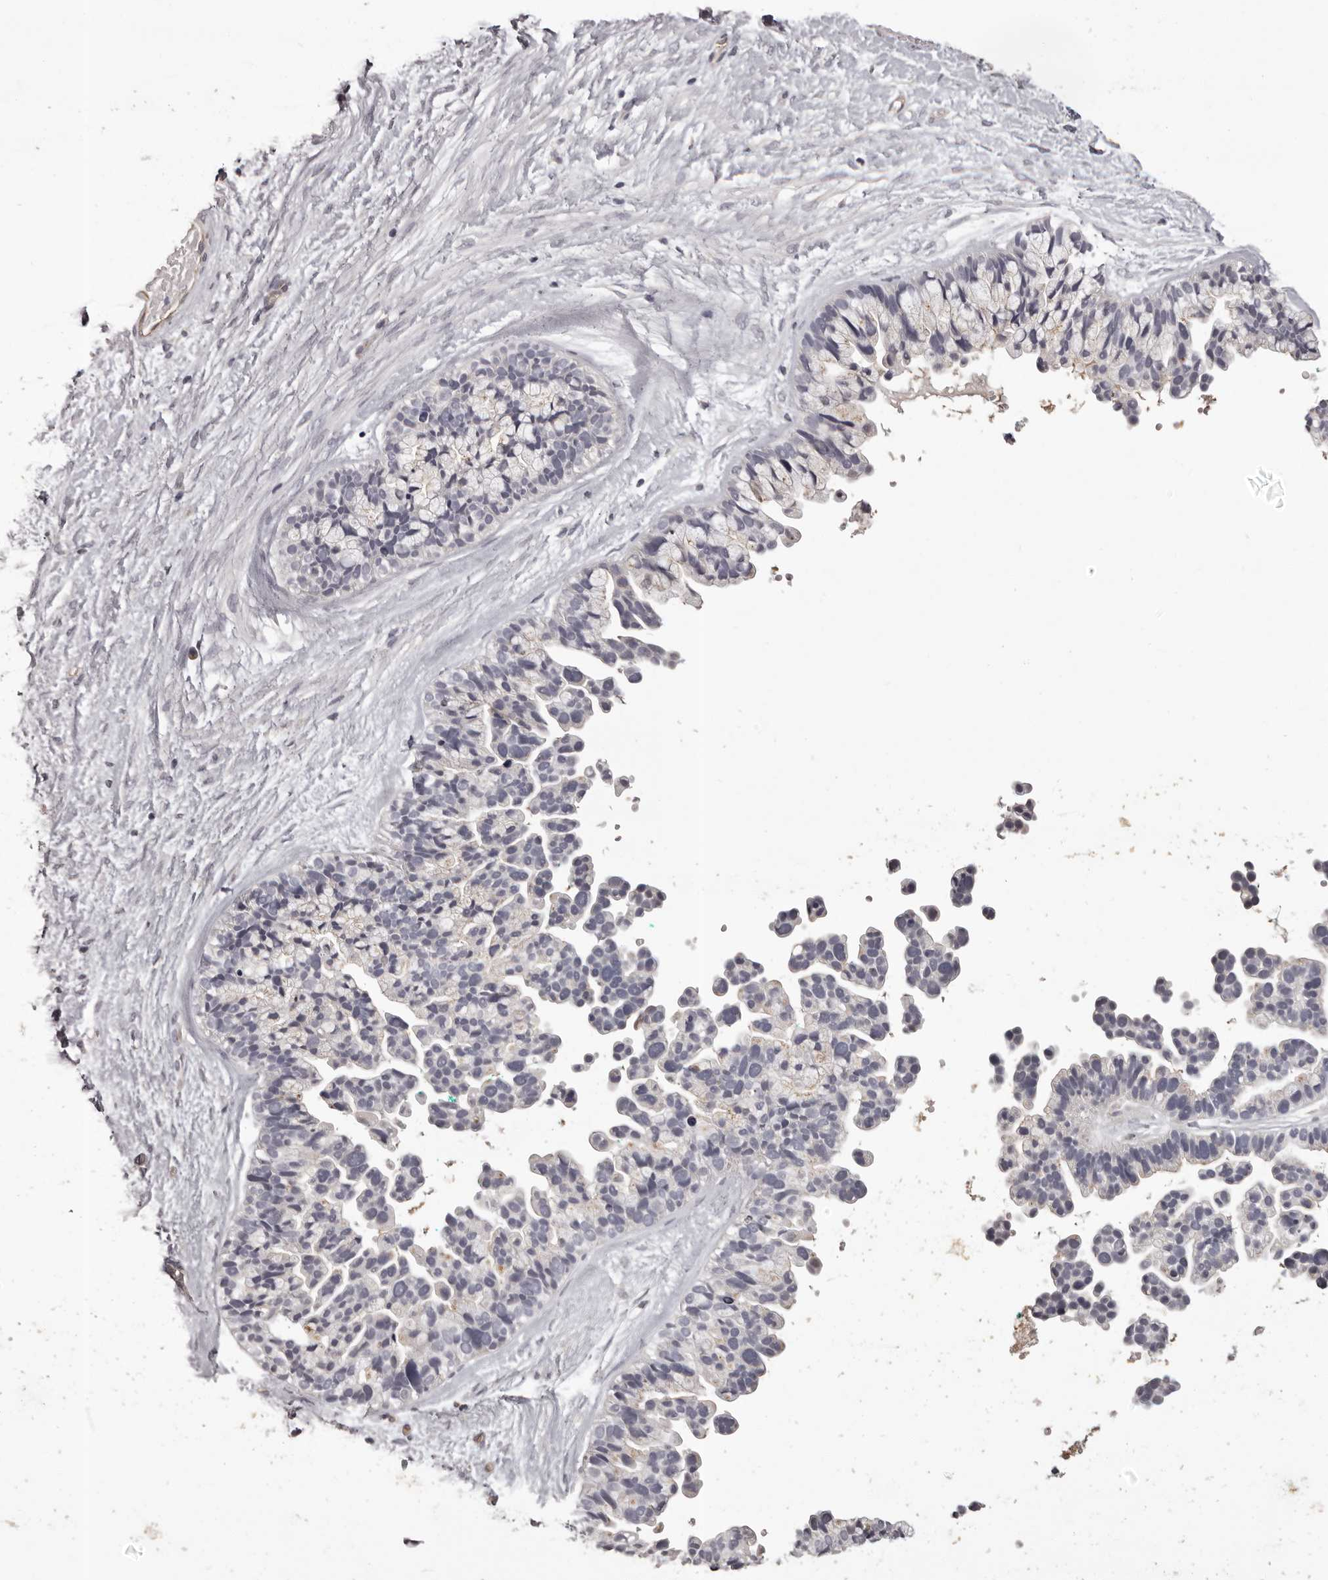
{"staining": {"intensity": "moderate", "quantity": "<25%", "location": "cytoplasmic/membranous"}, "tissue": "ovarian cancer", "cell_type": "Tumor cells", "image_type": "cancer", "snomed": [{"axis": "morphology", "description": "Cystadenocarcinoma, serous, NOS"}, {"axis": "topography", "description": "Ovary"}], "caption": "A brown stain labels moderate cytoplasmic/membranous expression of a protein in ovarian cancer (serous cystadenocarcinoma) tumor cells.", "gene": "GPR78", "patient": {"sex": "female", "age": 56}}